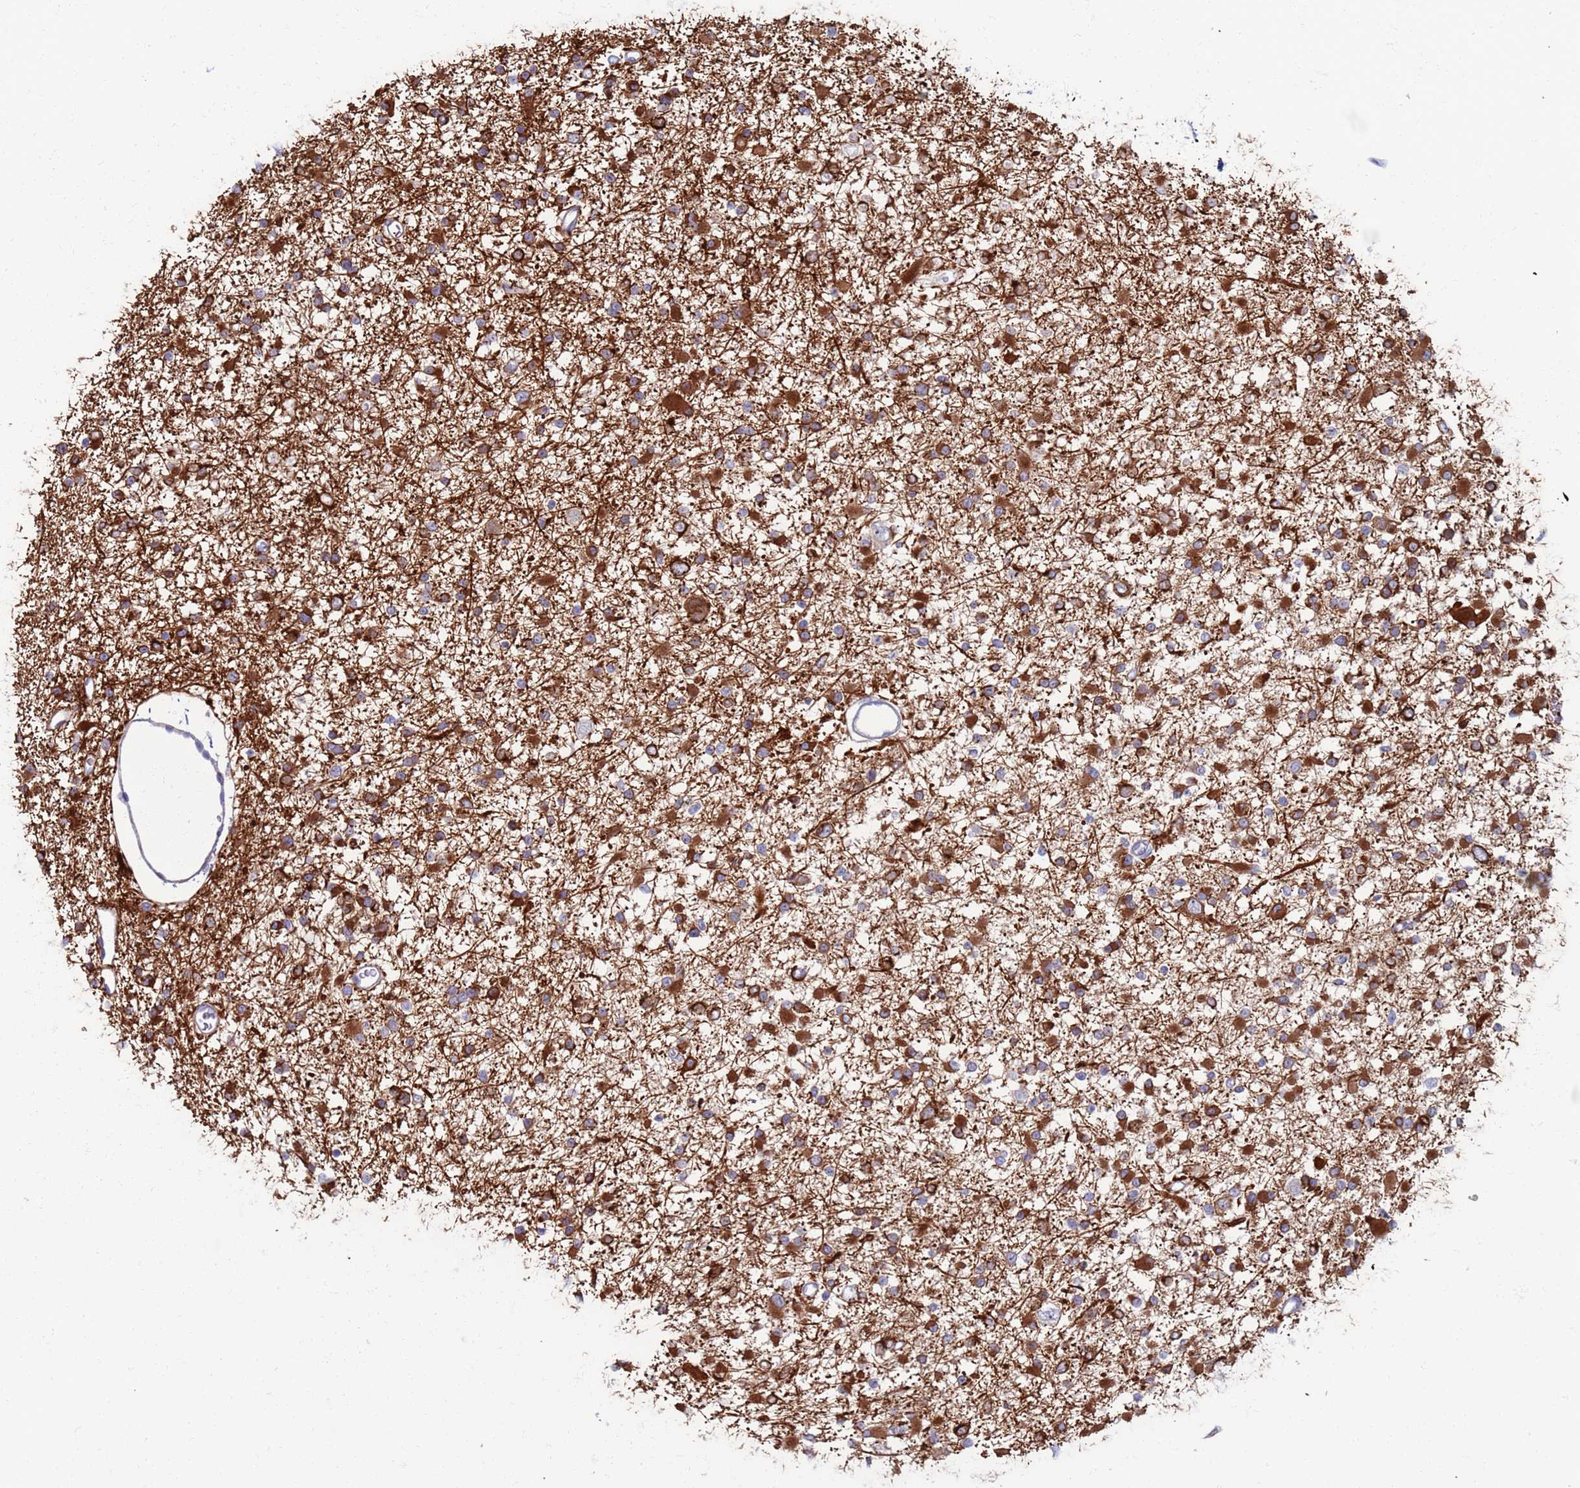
{"staining": {"intensity": "strong", "quantity": "25%-75%", "location": "cytoplasmic/membranous"}, "tissue": "glioma", "cell_type": "Tumor cells", "image_type": "cancer", "snomed": [{"axis": "morphology", "description": "Glioma, malignant, Low grade"}, {"axis": "topography", "description": "Brain"}], "caption": "This histopathology image displays immunohistochemistry (IHC) staining of human malignant glioma (low-grade), with high strong cytoplasmic/membranous staining in approximately 25%-75% of tumor cells.", "gene": "CLCA2", "patient": {"sex": "female", "age": 22}}